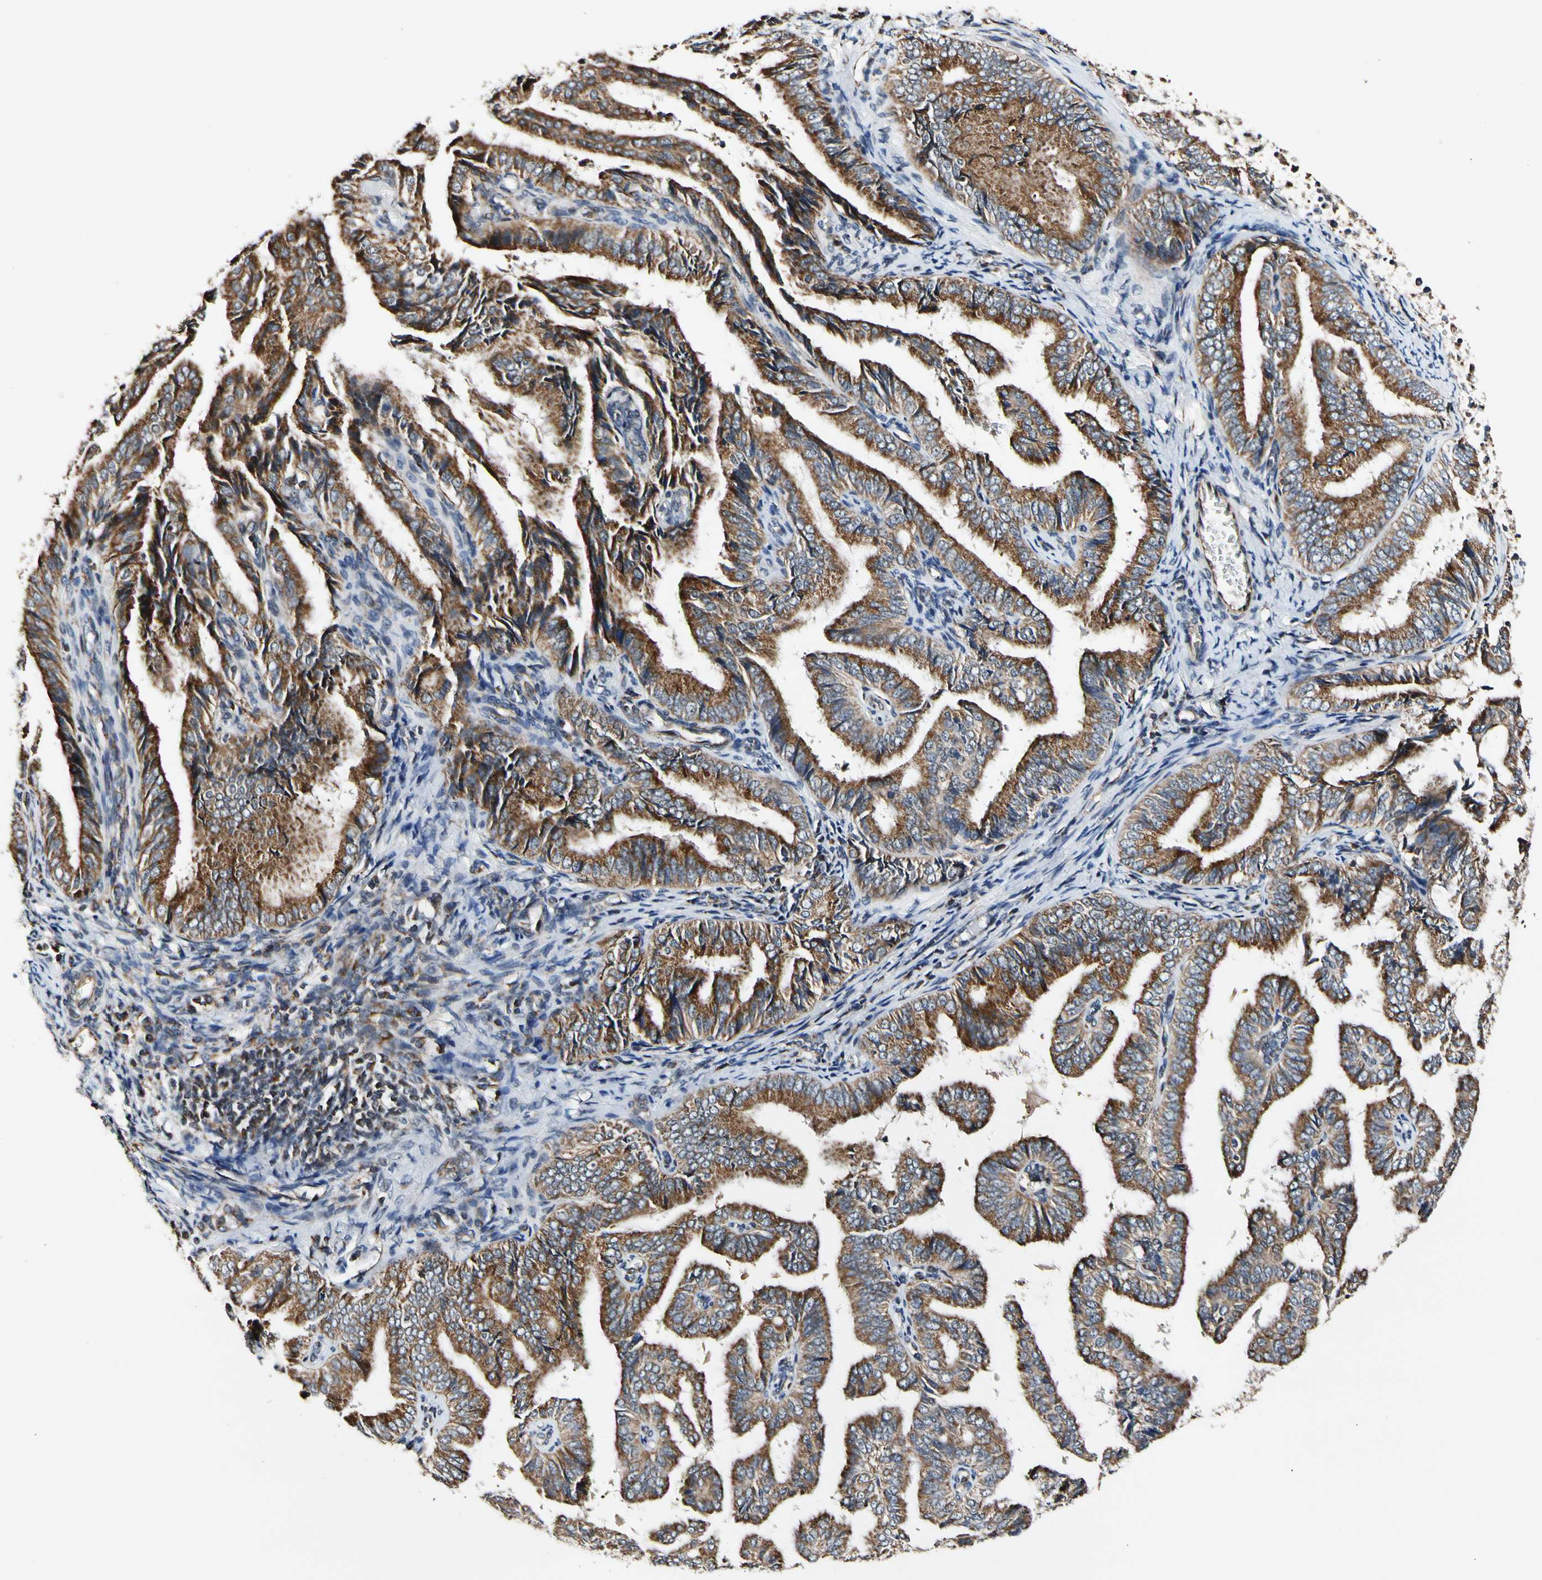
{"staining": {"intensity": "strong", "quantity": ">75%", "location": "cytoplasmic/membranous"}, "tissue": "endometrial cancer", "cell_type": "Tumor cells", "image_type": "cancer", "snomed": [{"axis": "morphology", "description": "Adenocarcinoma, NOS"}, {"axis": "topography", "description": "Endometrium"}], "caption": "Brown immunohistochemical staining in endometrial cancer shows strong cytoplasmic/membranous expression in about >75% of tumor cells.", "gene": "KHDC4", "patient": {"sex": "female", "age": 58}}